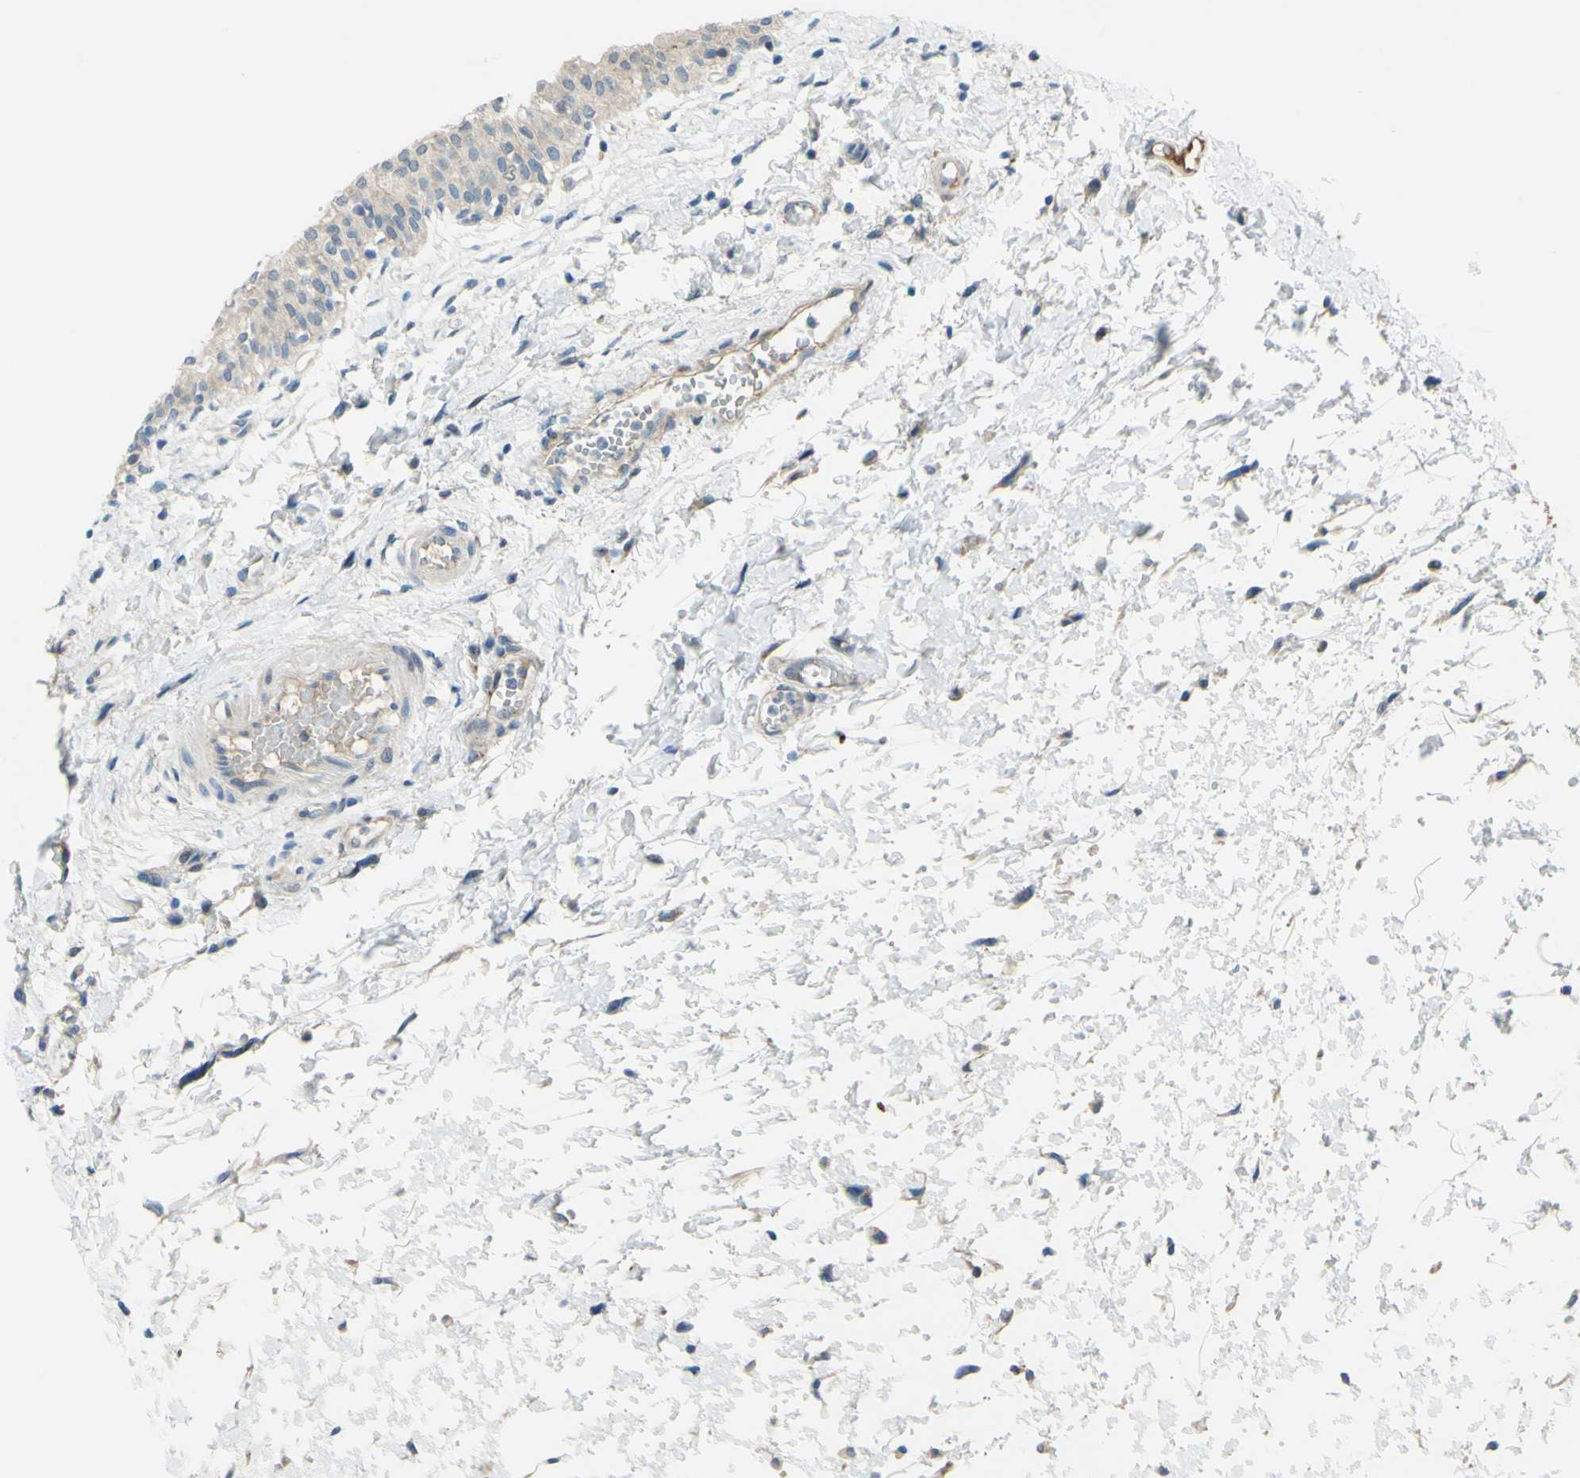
{"staining": {"intensity": "weak", "quantity": ">75%", "location": "cytoplasmic/membranous"}, "tissue": "urinary bladder", "cell_type": "Urothelial cells", "image_type": "normal", "snomed": [{"axis": "morphology", "description": "Normal tissue, NOS"}, {"axis": "topography", "description": "Urinary bladder"}], "caption": "Brown immunohistochemical staining in benign human urinary bladder demonstrates weak cytoplasmic/membranous expression in approximately >75% of urothelial cells.", "gene": "ARHGAP1", "patient": {"sex": "male", "age": 55}}